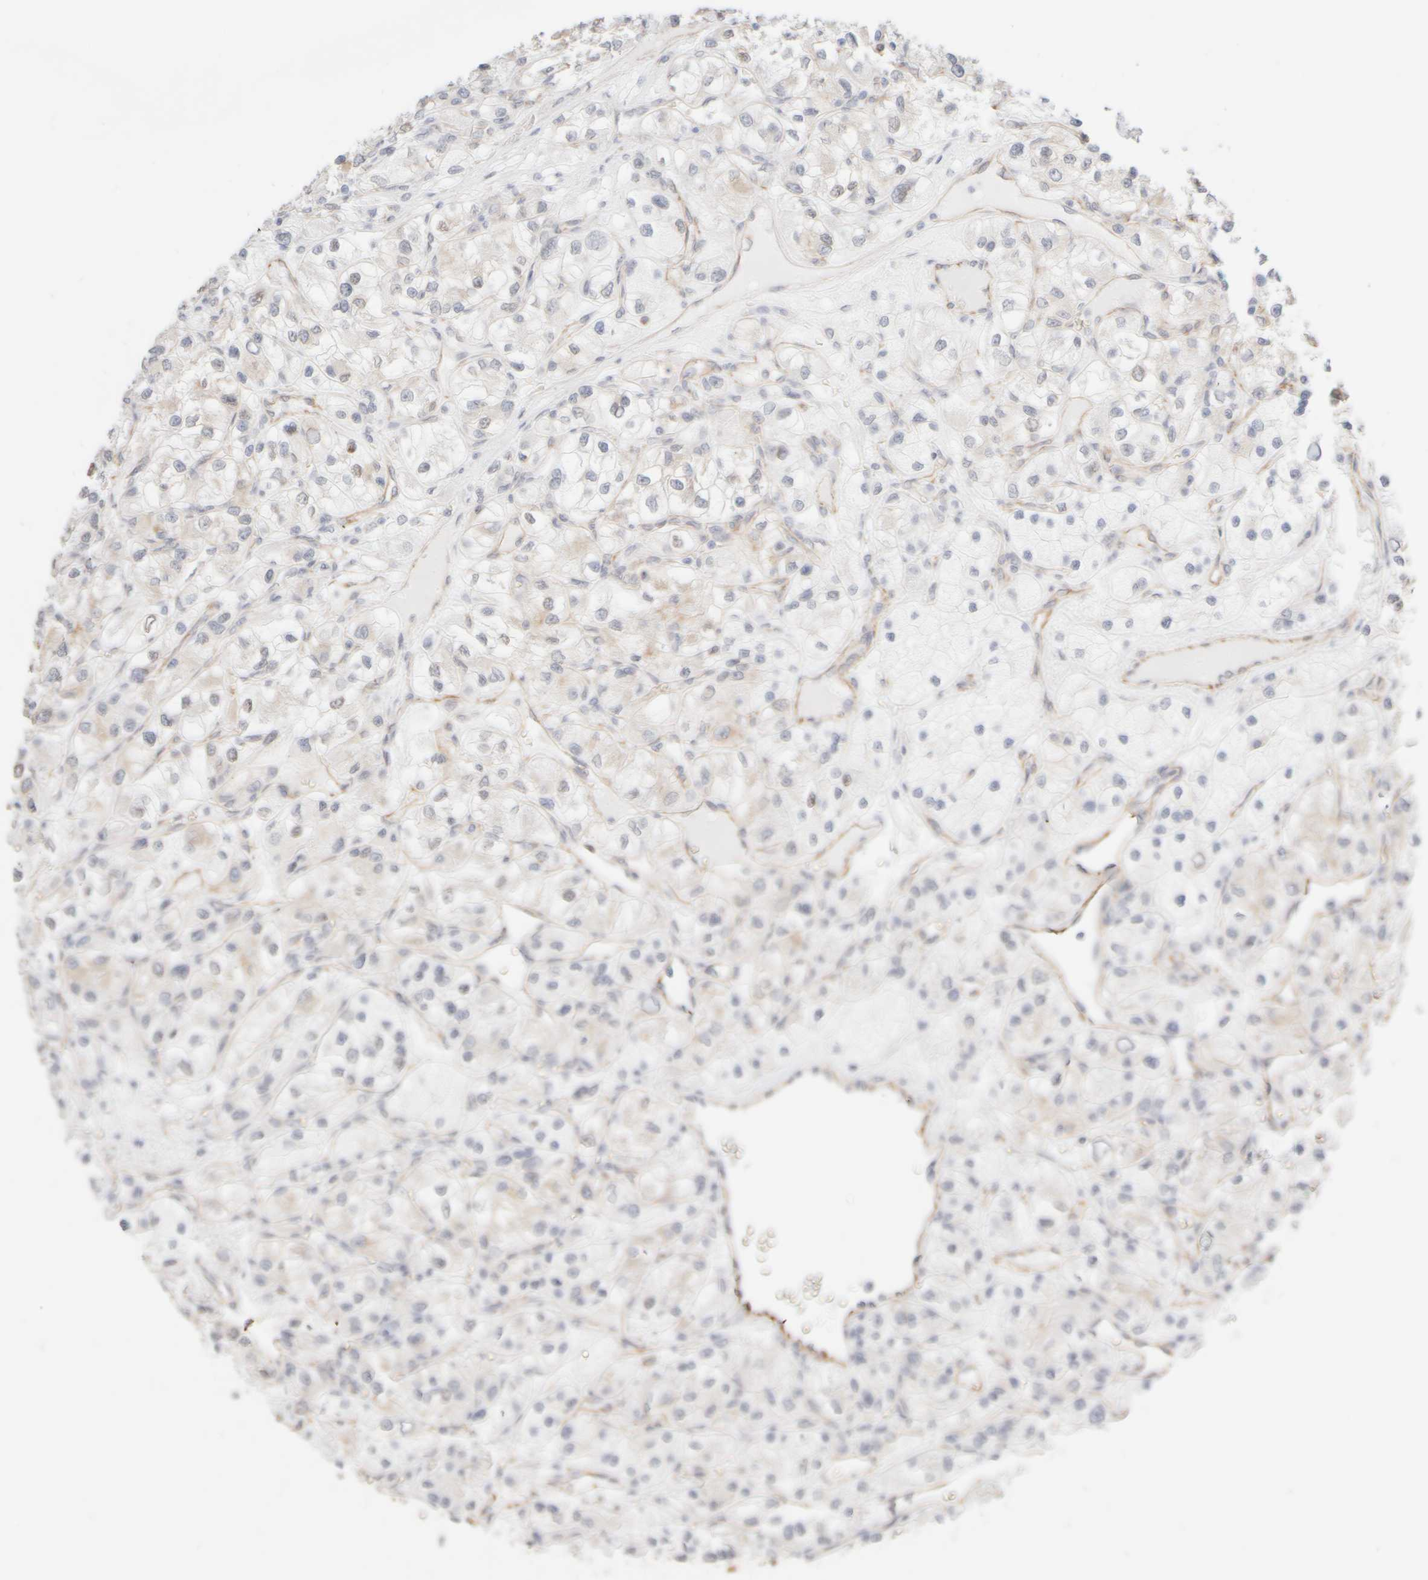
{"staining": {"intensity": "negative", "quantity": "none", "location": "none"}, "tissue": "renal cancer", "cell_type": "Tumor cells", "image_type": "cancer", "snomed": [{"axis": "morphology", "description": "Adenocarcinoma, NOS"}, {"axis": "topography", "description": "Kidney"}], "caption": "Immunohistochemical staining of renal adenocarcinoma reveals no significant positivity in tumor cells. (Brightfield microscopy of DAB immunohistochemistry (IHC) at high magnification).", "gene": "KRT15", "patient": {"sex": "female", "age": 57}}